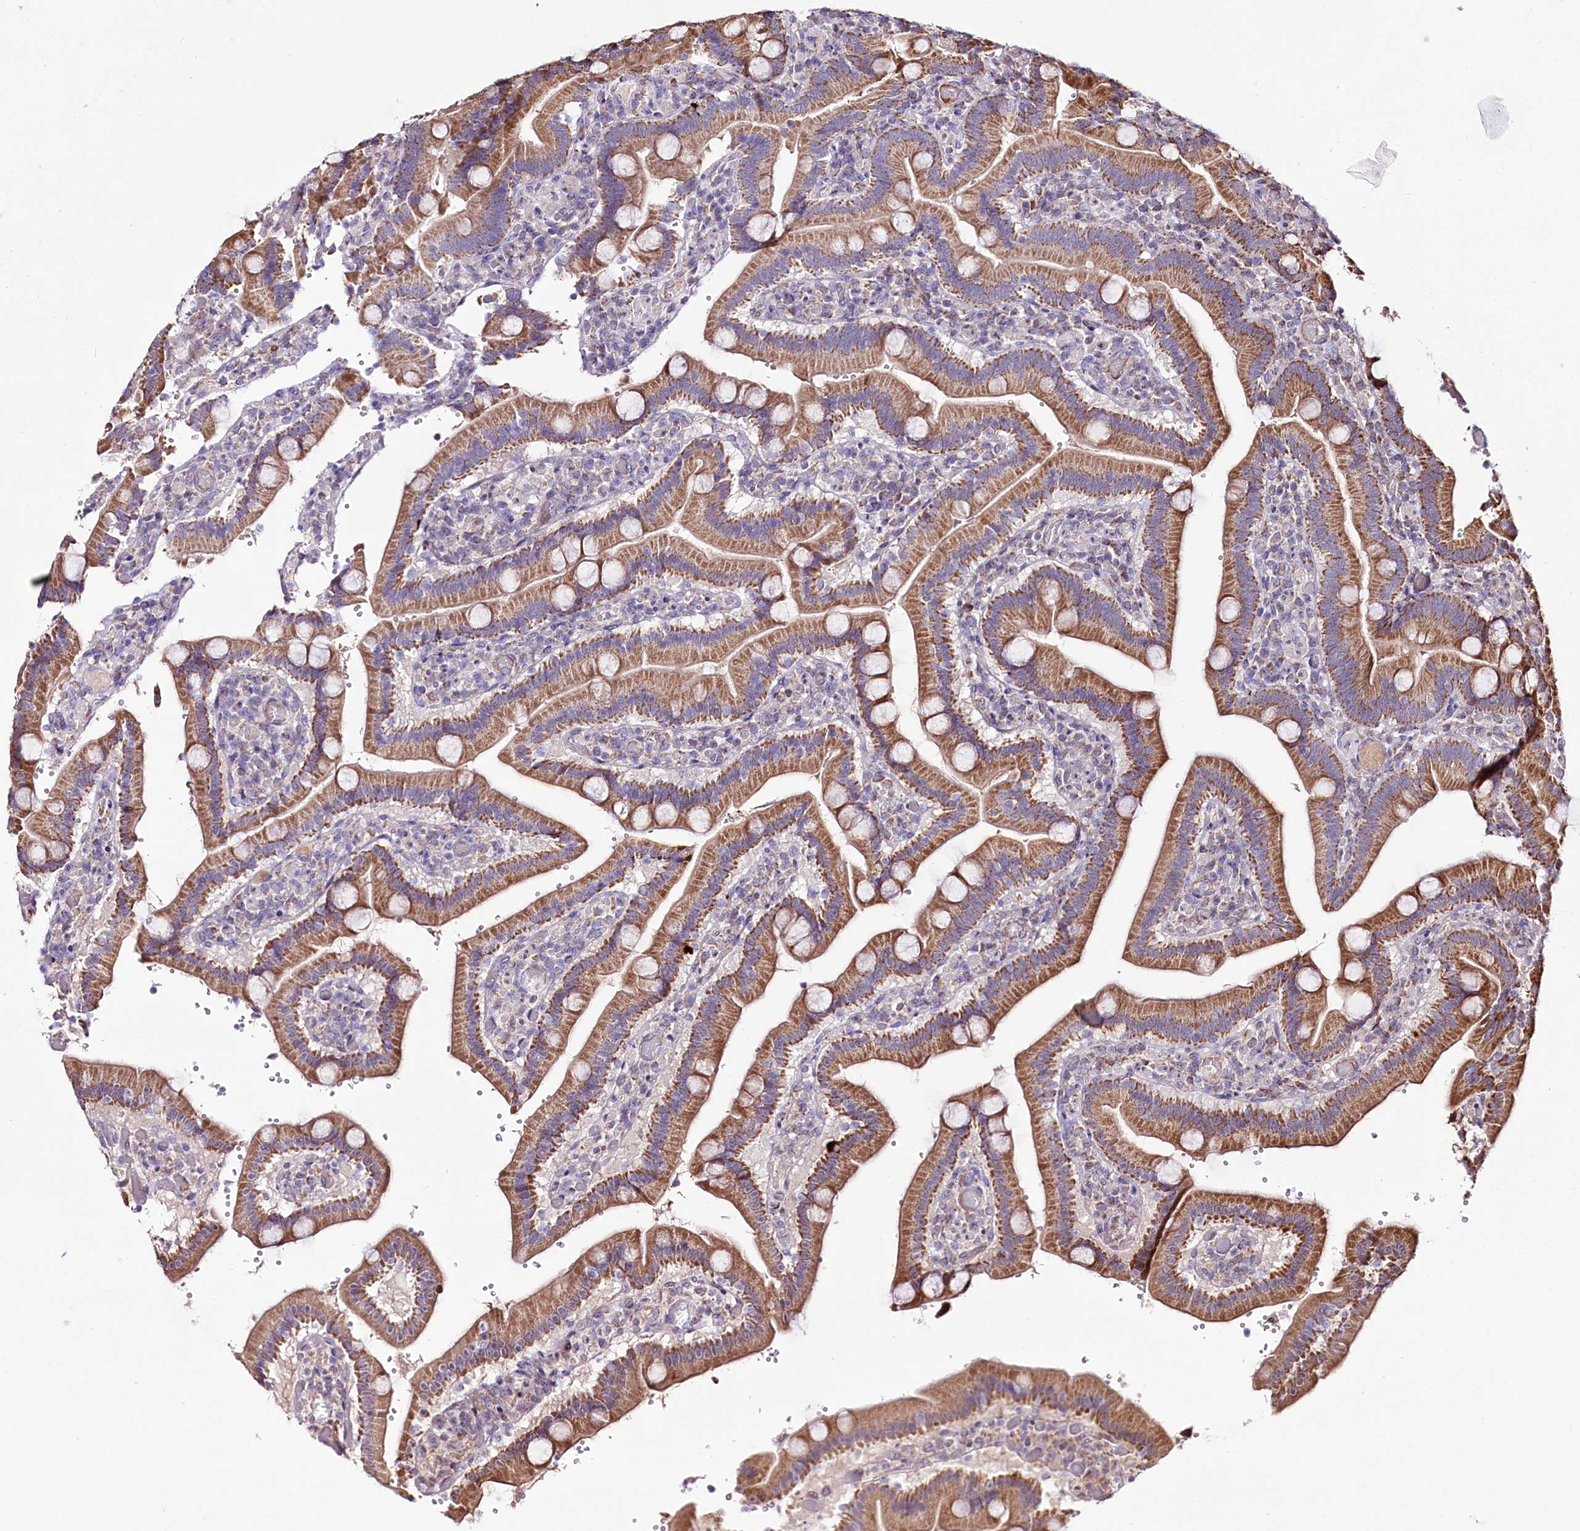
{"staining": {"intensity": "moderate", "quantity": ">75%", "location": "cytoplasmic/membranous"}, "tissue": "duodenum", "cell_type": "Glandular cells", "image_type": "normal", "snomed": [{"axis": "morphology", "description": "Normal tissue, NOS"}, {"axis": "topography", "description": "Duodenum"}], "caption": "IHC staining of normal duodenum, which demonstrates medium levels of moderate cytoplasmic/membranous staining in approximately >75% of glandular cells indicating moderate cytoplasmic/membranous protein staining. The staining was performed using DAB (3,3'-diaminobenzidine) (brown) for protein detection and nuclei were counterstained in hematoxylin (blue).", "gene": "ST7", "patient": {"sex": "female", "age": 62}}